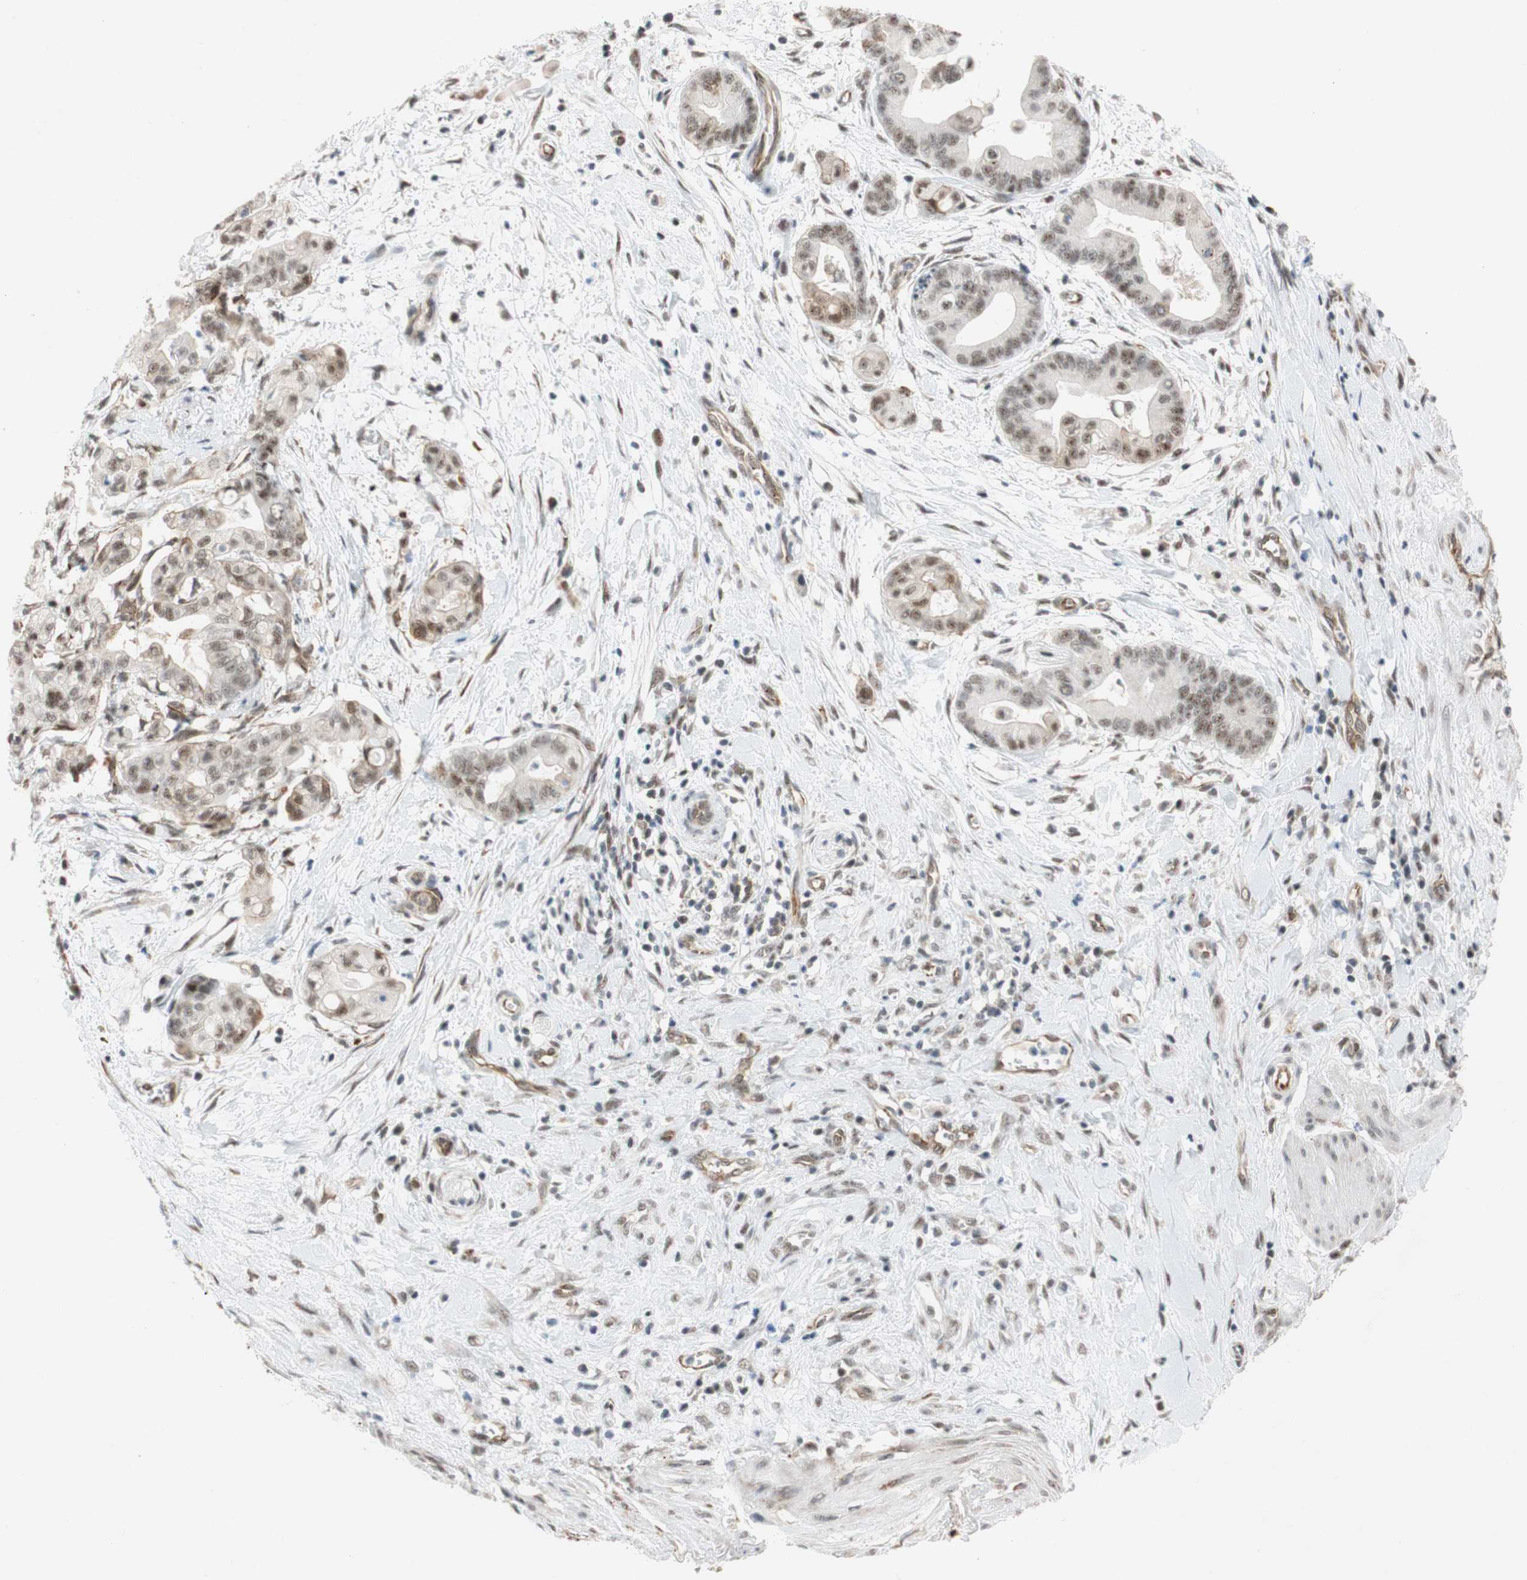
{"staining": {"intensity": "moderate", "quantity": ">75%", "location": "nuclear"}, "tissue": "pancreatic cancer", "cell_type": "Tumor cells", "image_type": "cancer", "snomed": [{"axis": "morphology", "description": "Adenocarcinoma, NOS"}, {"axis": "topography", "description": "Pancreas"}], "caption": "IHC of pancreatic cancer displays medium levels of moderate nuclear staining in about >75% of tumor cells. The staining was performed using DAB to visualize the protein expression in brown, while the nuclei were stained in blue with hematoxylin (Magnification: 20x).", "gene": "SAP18", "patient": {"sex": "female", "age": 75}}